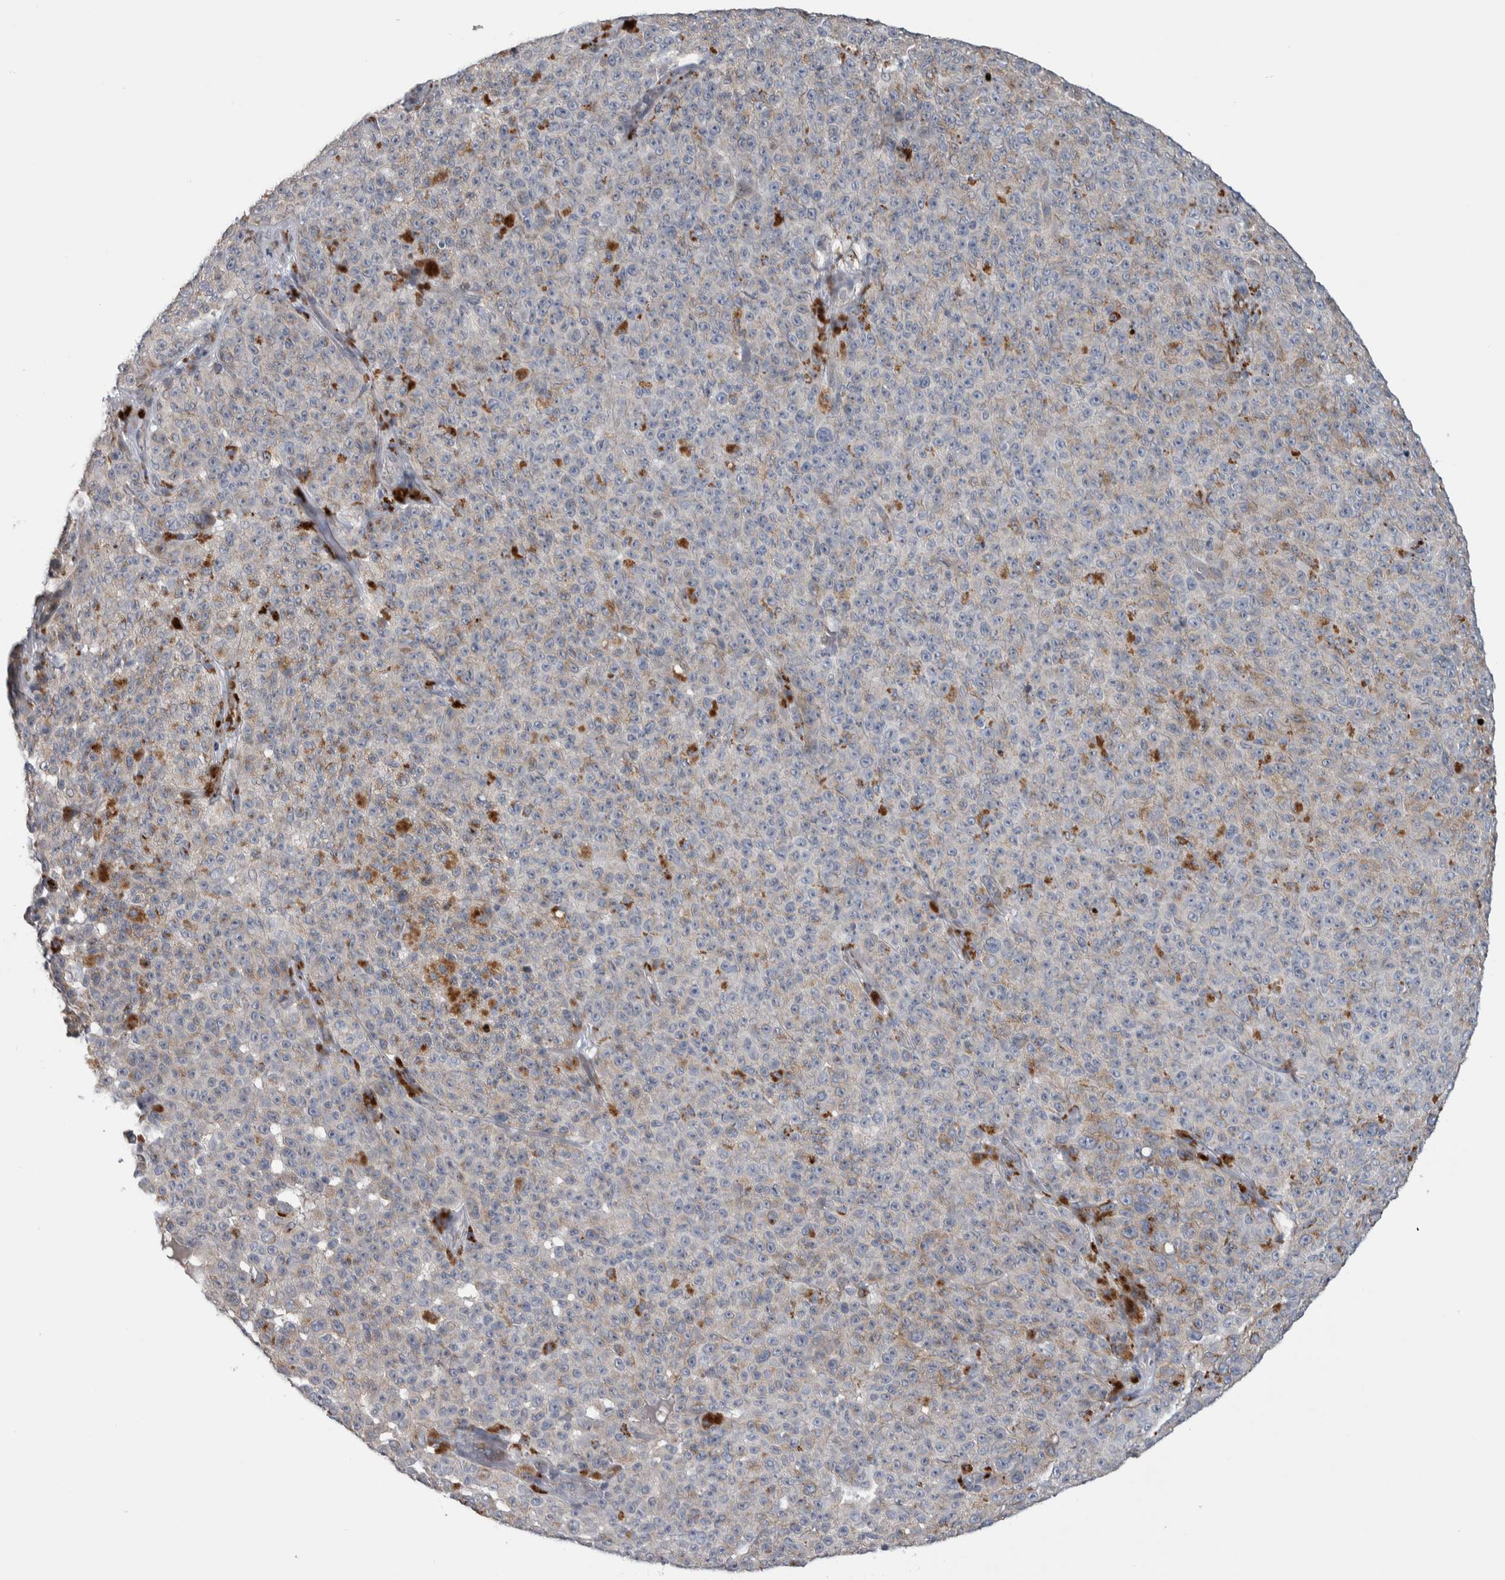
{"staining": {"intensity": "weak", "quantity": "<25%", "location": "cytoplasmic/membranous"}, "tissue": "melanoma", "cell_type": "Tumor cells", "image_type": "cancer", "snomed": [{"axis": "morphology", "description": "Malignant melanoma, NOS"}, {"axis": "topography", "description": "Skin"}], "caption": "High magnification brightfield microscopy of malignant melanoma stained with DAB (brown) and counterstained with hematoxylin (blue): tumor cells show no significant staining.", "gene": "FAM83G", "patient": {"sex": "female", "age": 82}}